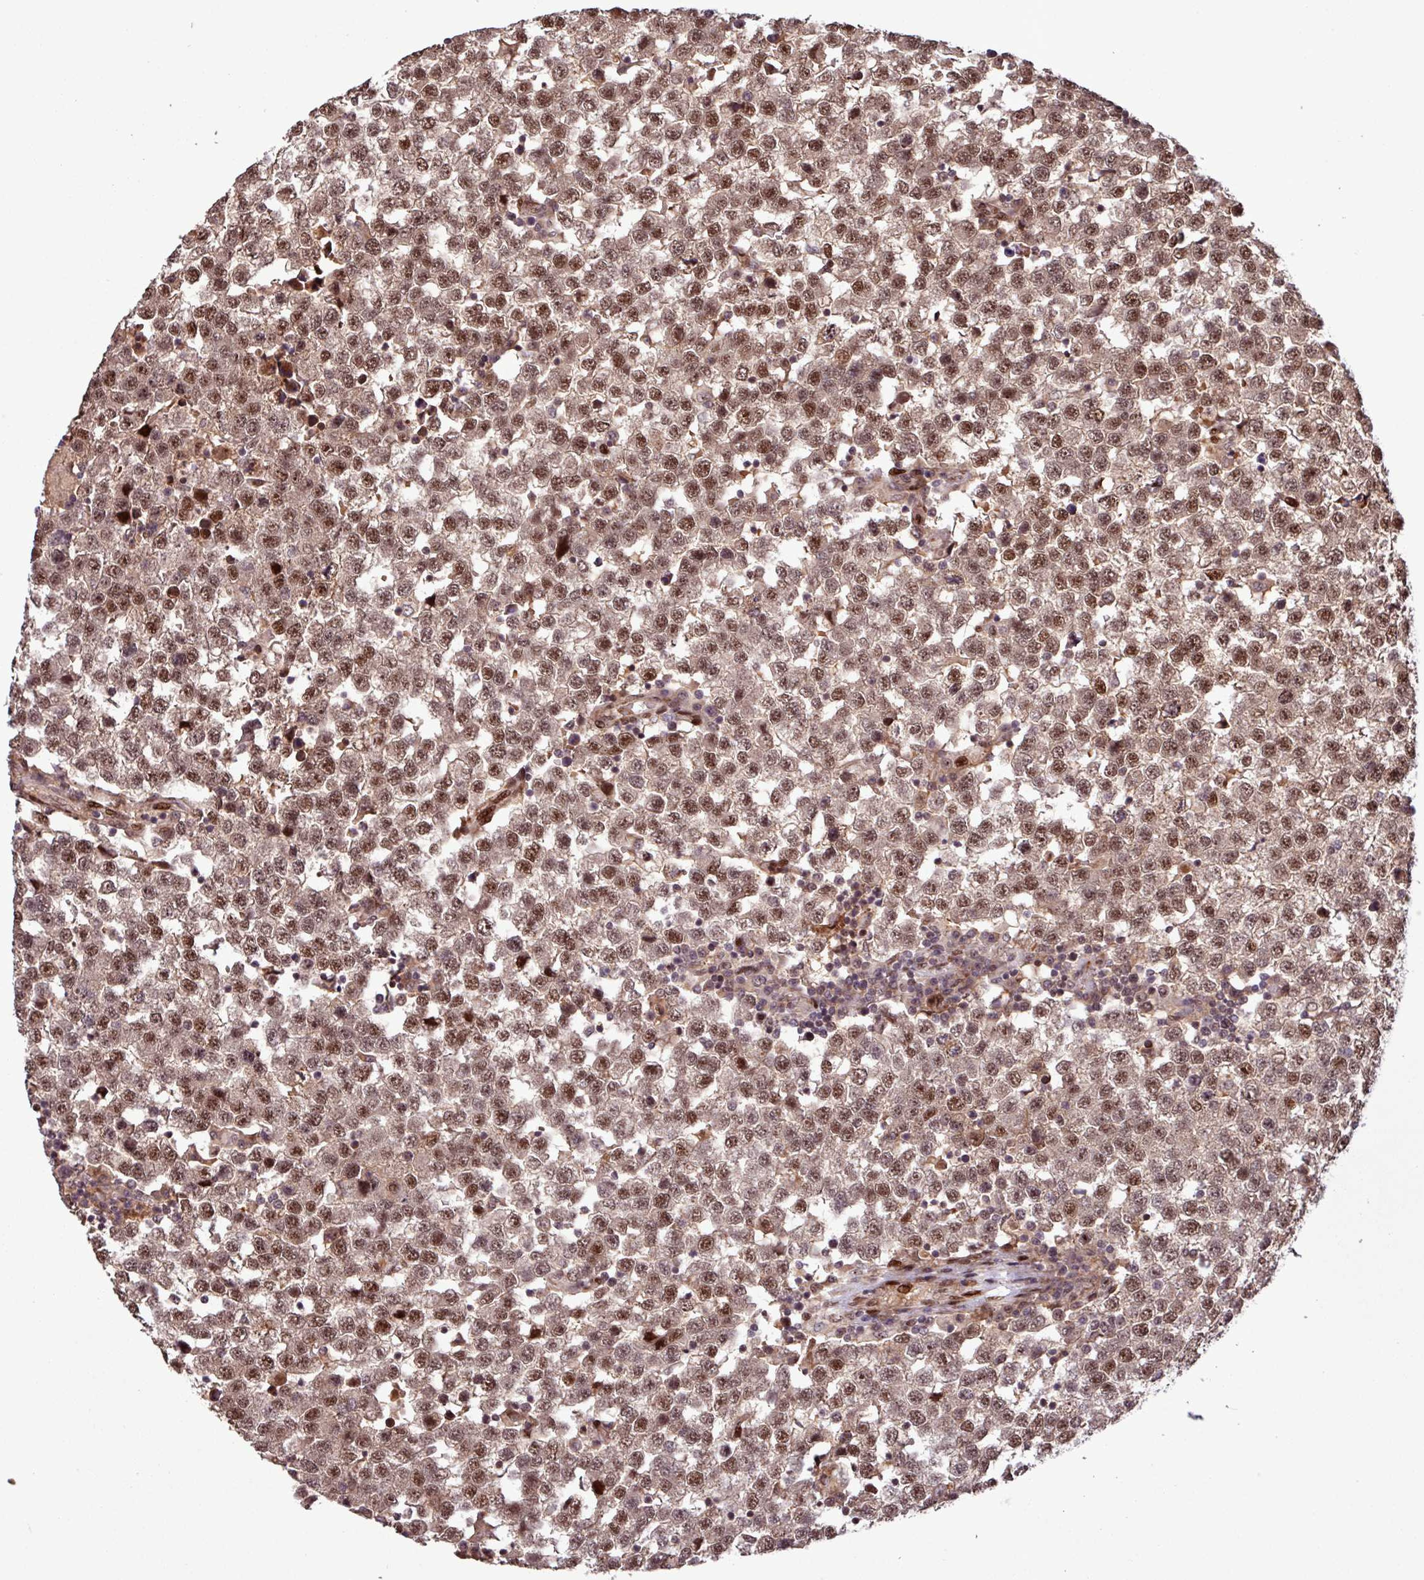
{"staining": {"intensity": "moderate", "quantity": ">75%", "location": "nuclear"}, "tissue": "testis cancer", "cell_type": "Tumor cells", "image_type": "cancer", "snomed": [{"axis": "morphology", "description": "Seminoma, NOS"}, {"axis": "topography", "description": "Testis"}], "caption": "IHC micrograph of testis cancer stained for a protein (brown), which demonstrates medium levels of moderate nuclear expression in about >75% of tumor cells.", "gene": "SLC22A24", "patient": {"sex": "male", "age": 34}}